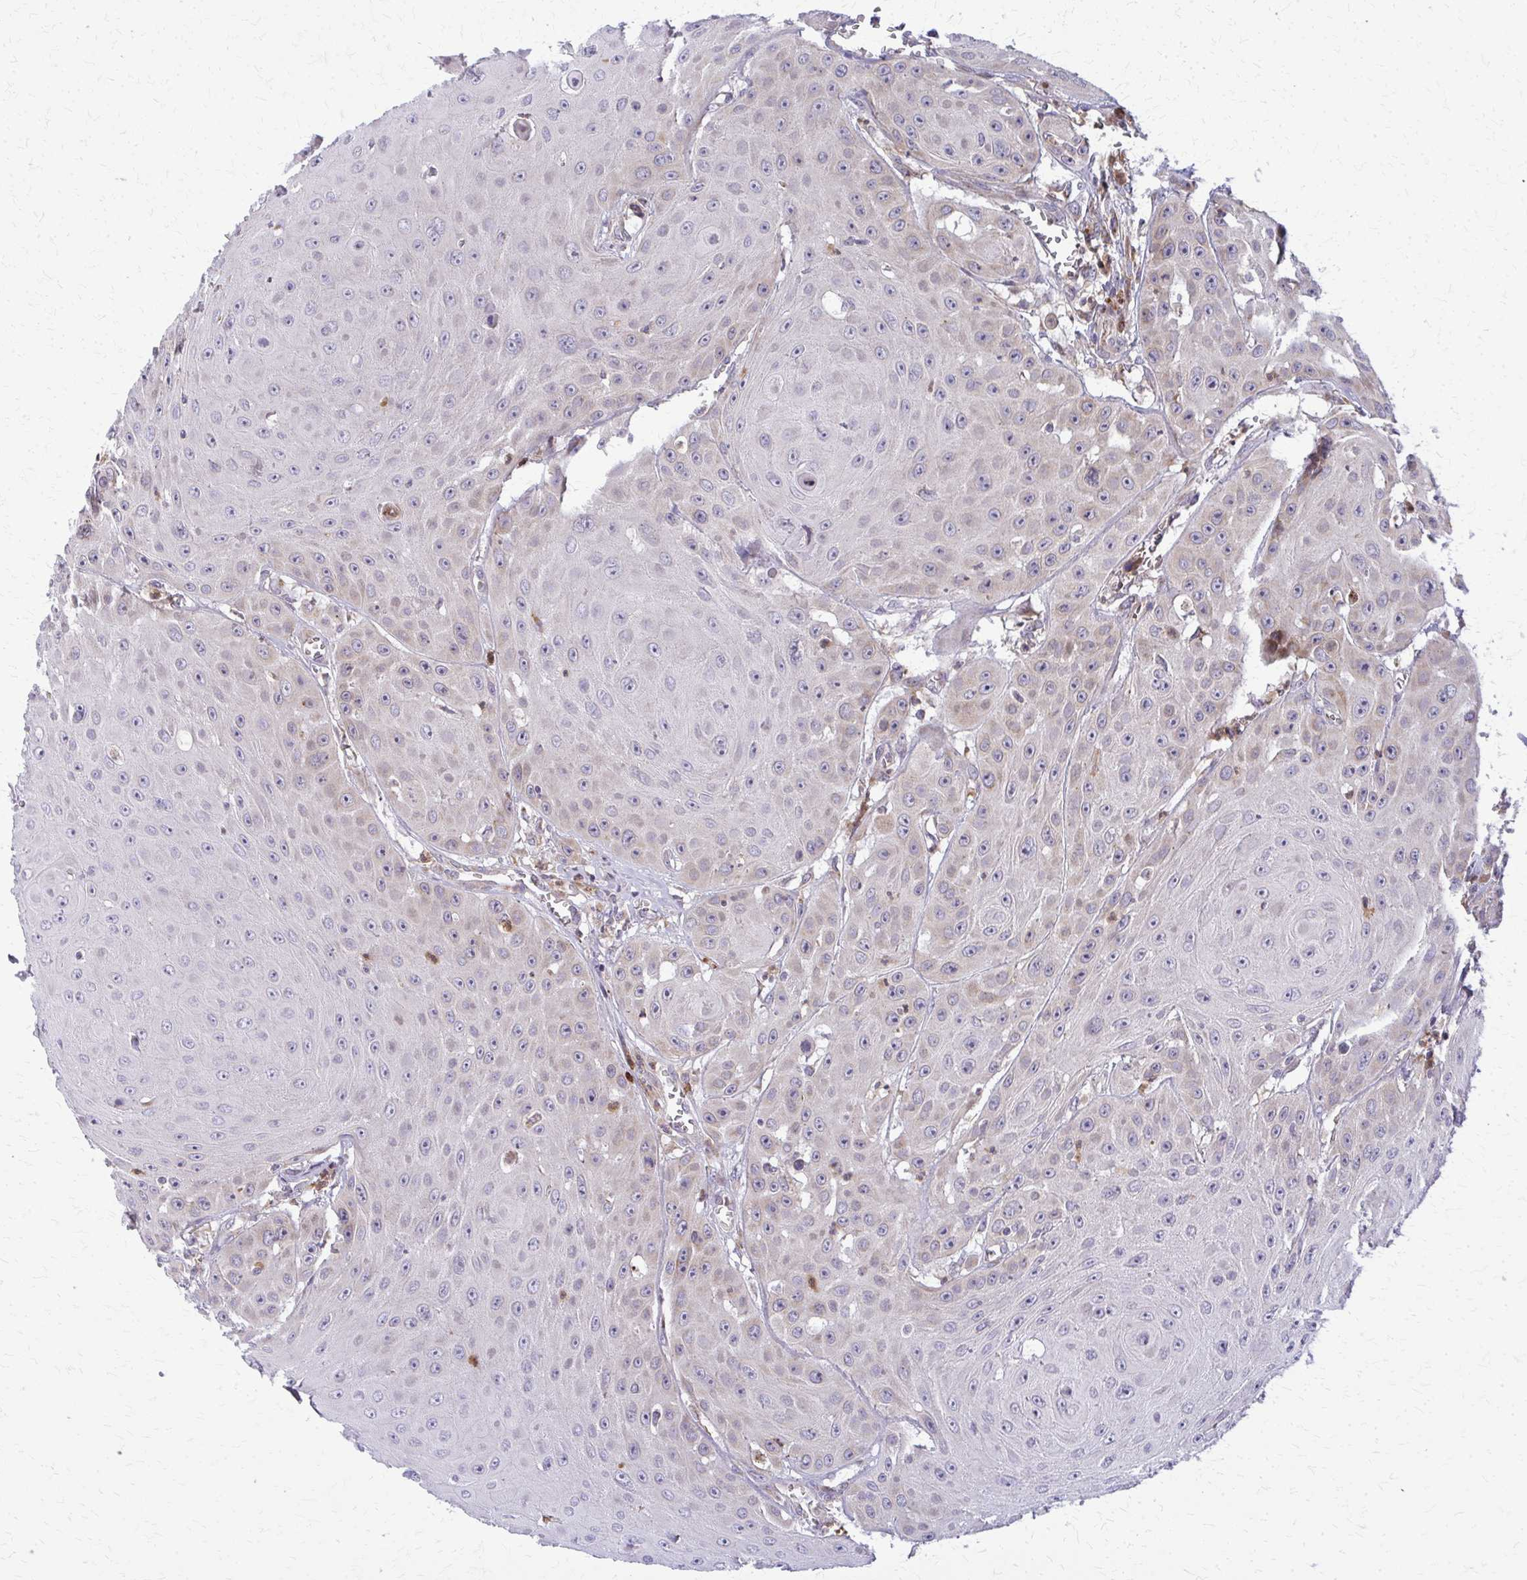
{"staining": {"intensity": "weak", "quantity": "25%-75%", "location": "cytoplasmic/membranous"}, "tissue": "head and neck cancer", "cell_type": "Tumor cells", "image_type": "cancer", "snomed": [{"axis": "morphology", "description": "Squamous cell carcinoma, NOS"}, {"axis": "topography", "description": "Oral tissue"}, {"axis": "topography", "description": "Head-Neck"}], "caption": "Immunohistochemical staining of head and neck cancer (squamous cell carcinoma) exhibits low levels of weak cytoplasmic/membranous protein positivity in about 25%-75% of tumor cells.", "gene": "MCCC1", "patient": {"sex": "male", "age": 81}}